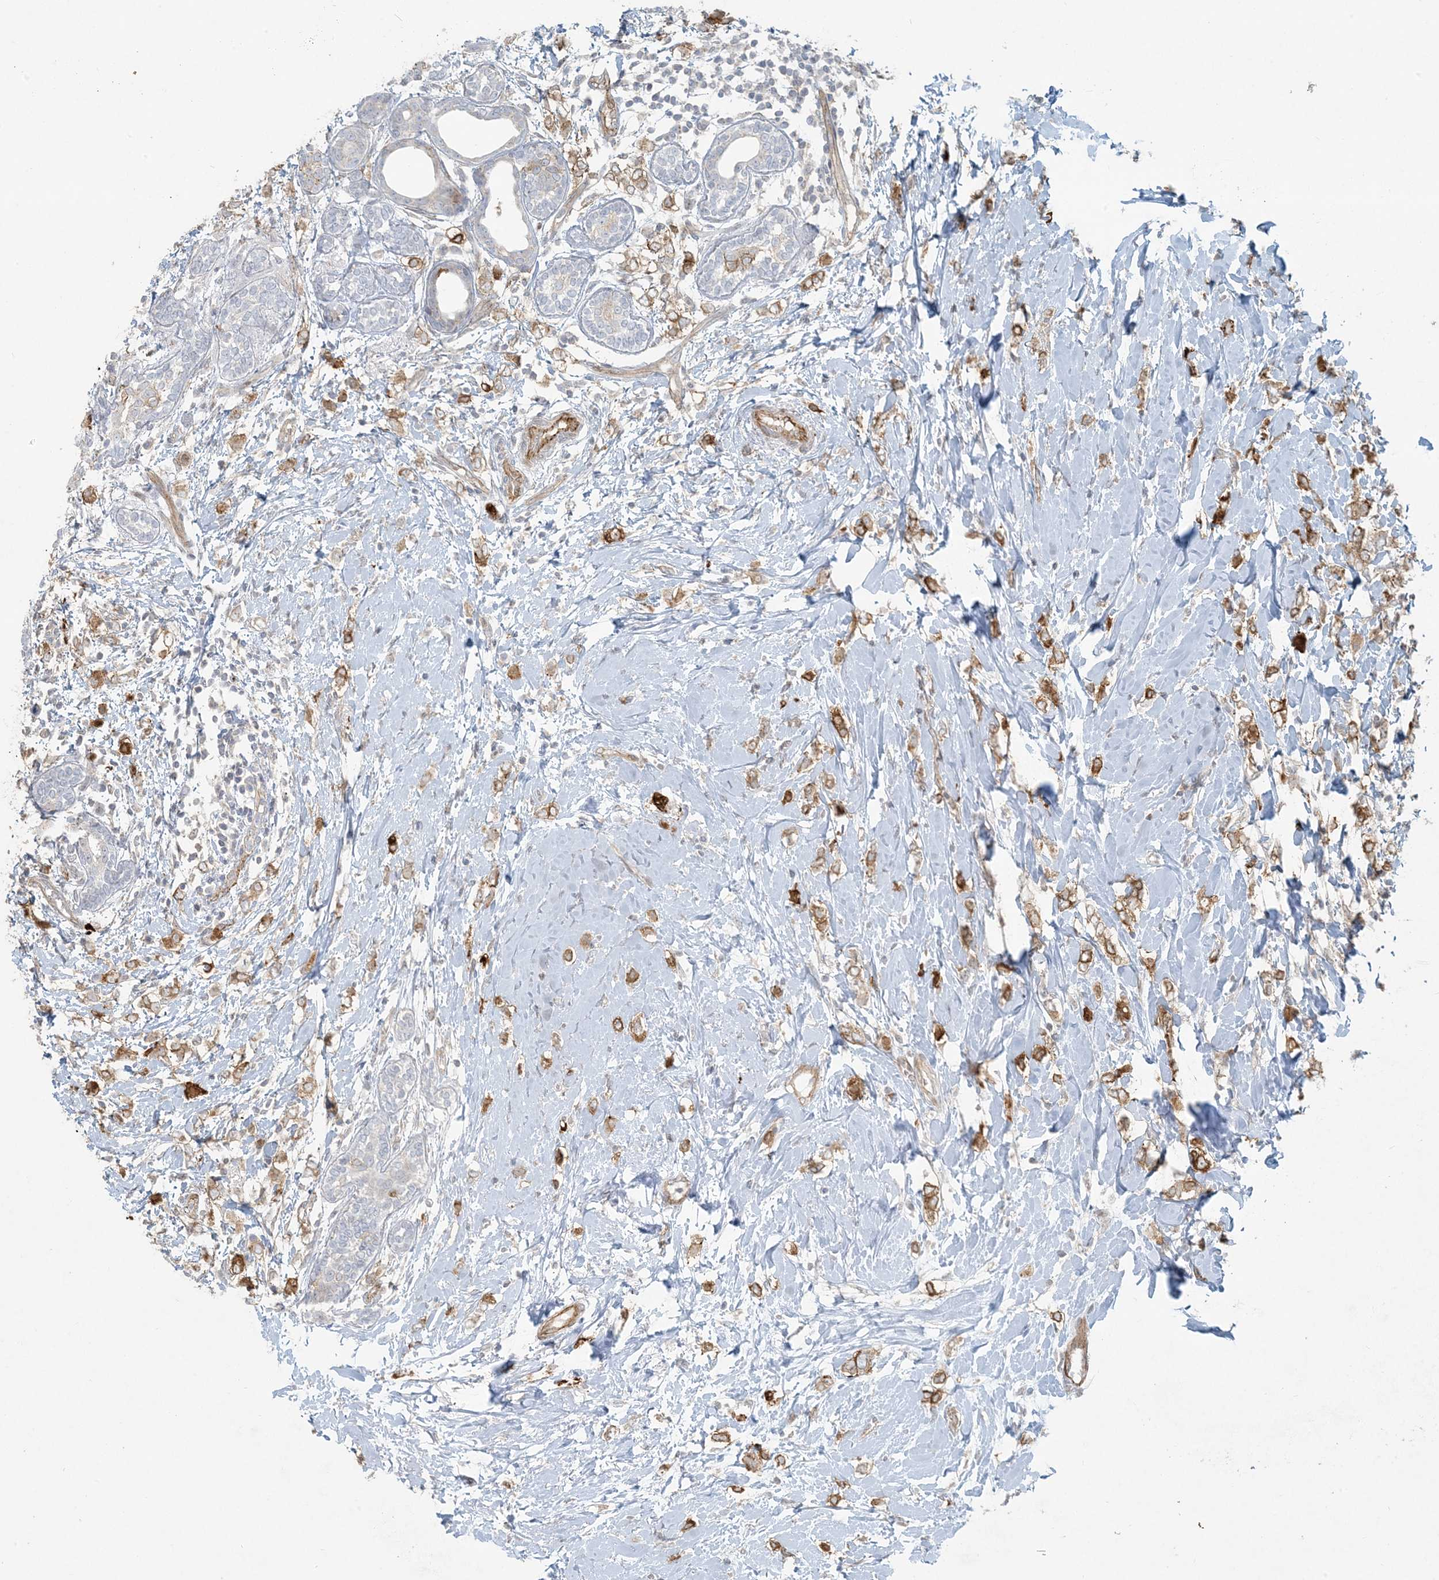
{"staining": {"intensity": "moderate", "quantity": ">75%", "location": "cytoplasmic/membranous"}, "tissue": "breast cancer", "cell_type": "Tumor cells", "image_type": "cancer", "snomed": [{"axis": "morphology", "description": "Normal tissue, NOS"}, {"axis": "morphology", "description": "Lobular carcinoma"}, {"axis": "topography", "description": "Breast"}], "caption": "Immunohistochemistry image of neoplastic tissue: human breast cancer stained using immunohistochemistry (IHC) exhibits medium levels of moderate protein expression localized specifically in the cytoplasmic/membranous of tumor cells, appearing as a cytoplasmic/membranous brown color.", "gene": "BCORL1", "patient": {"sex": "female", "age": 47}}